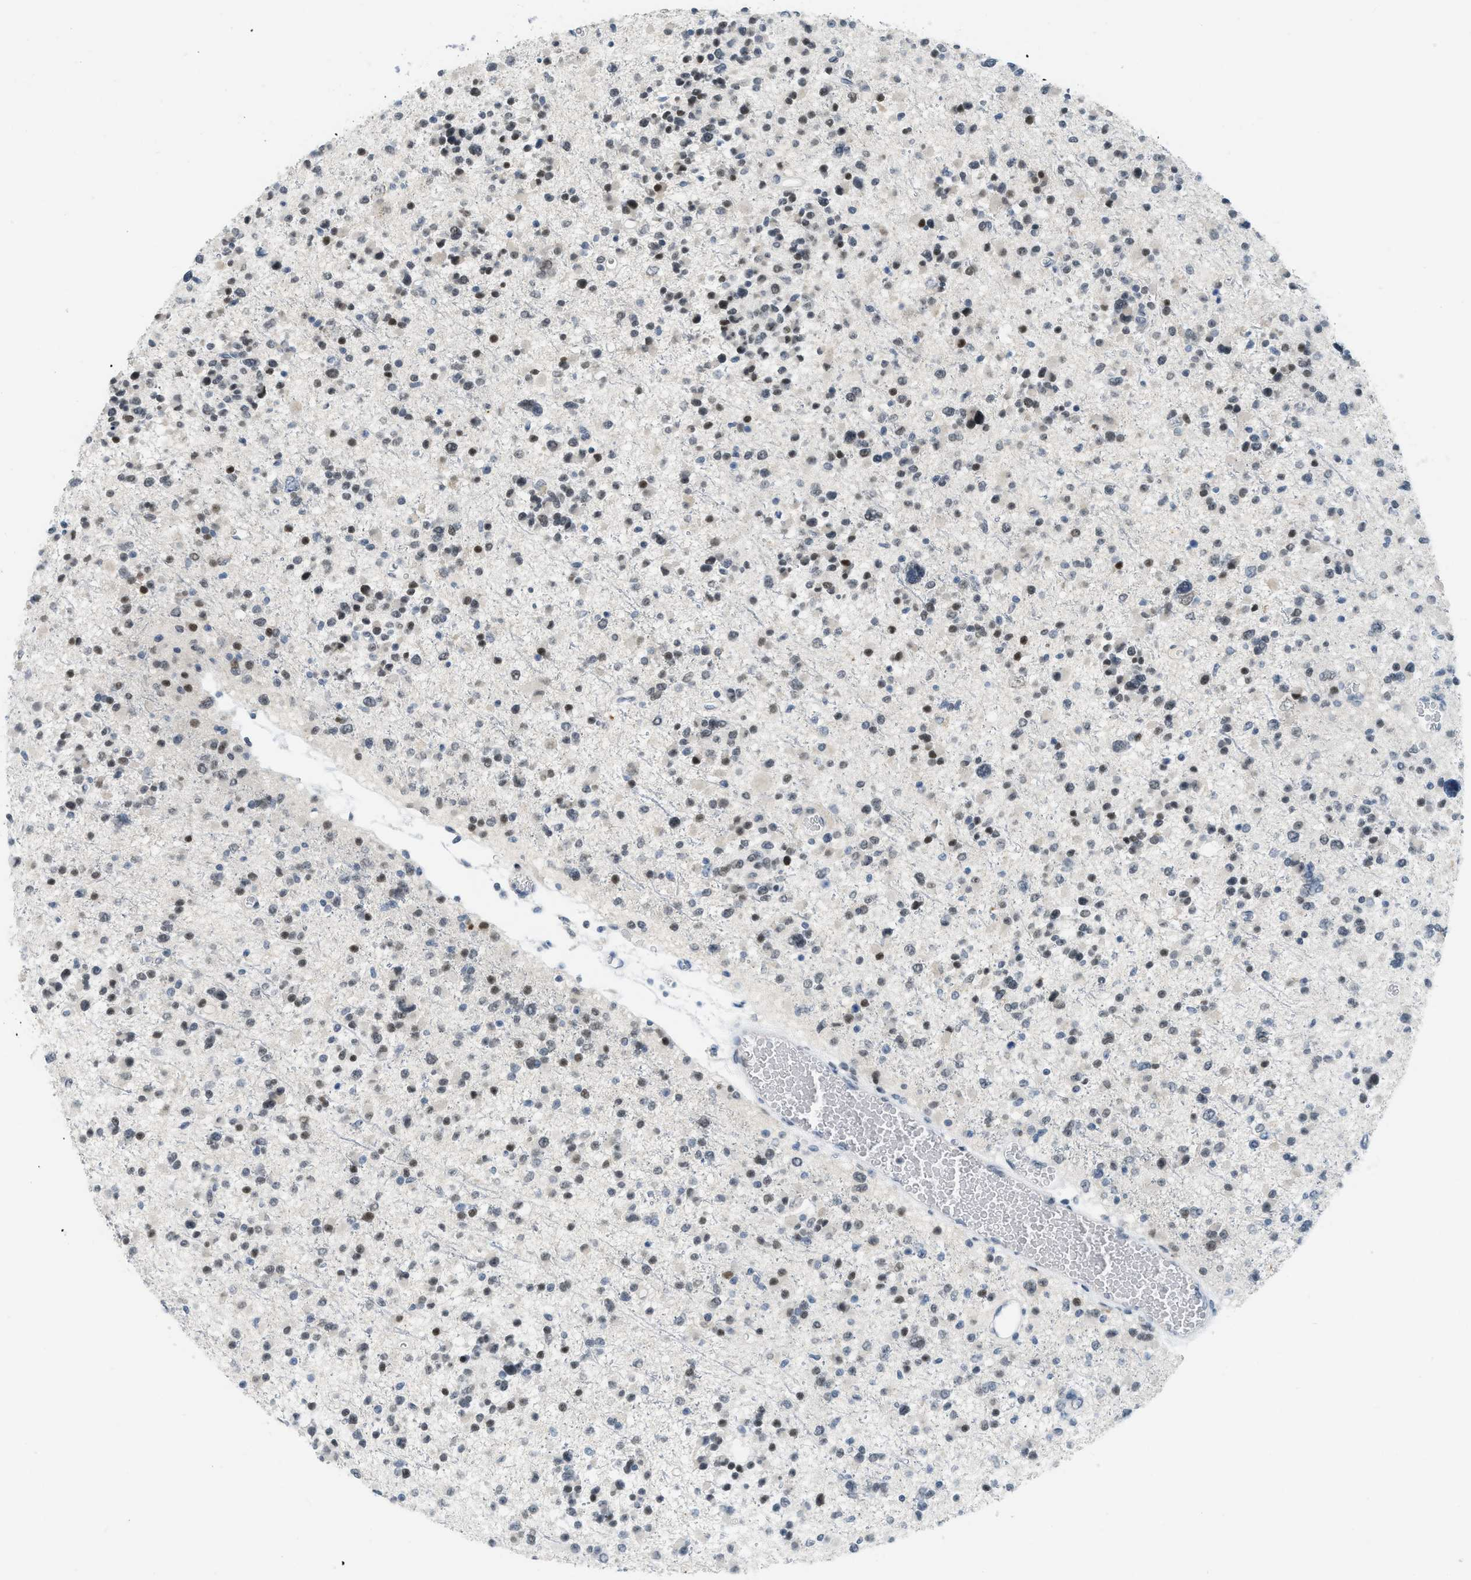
{"staining": {"intensity": "moderate", "quantity": "25%-75%", "location": "nuclear"}, "tissue": "glioma", "cell_type": "Tumor cells", "image_type": "cancer", "snomed": [{"axis": "morphology", "description": "Glioma, malignant, Low grade"}, {"axis": "topography", "description": "Brain"}], "caption": "Human glioma stained with a protein marker demonstrates moderate staining in tumor cells.", "gene": "PBX1", "patient": {"sex": "female", "age": 22}}